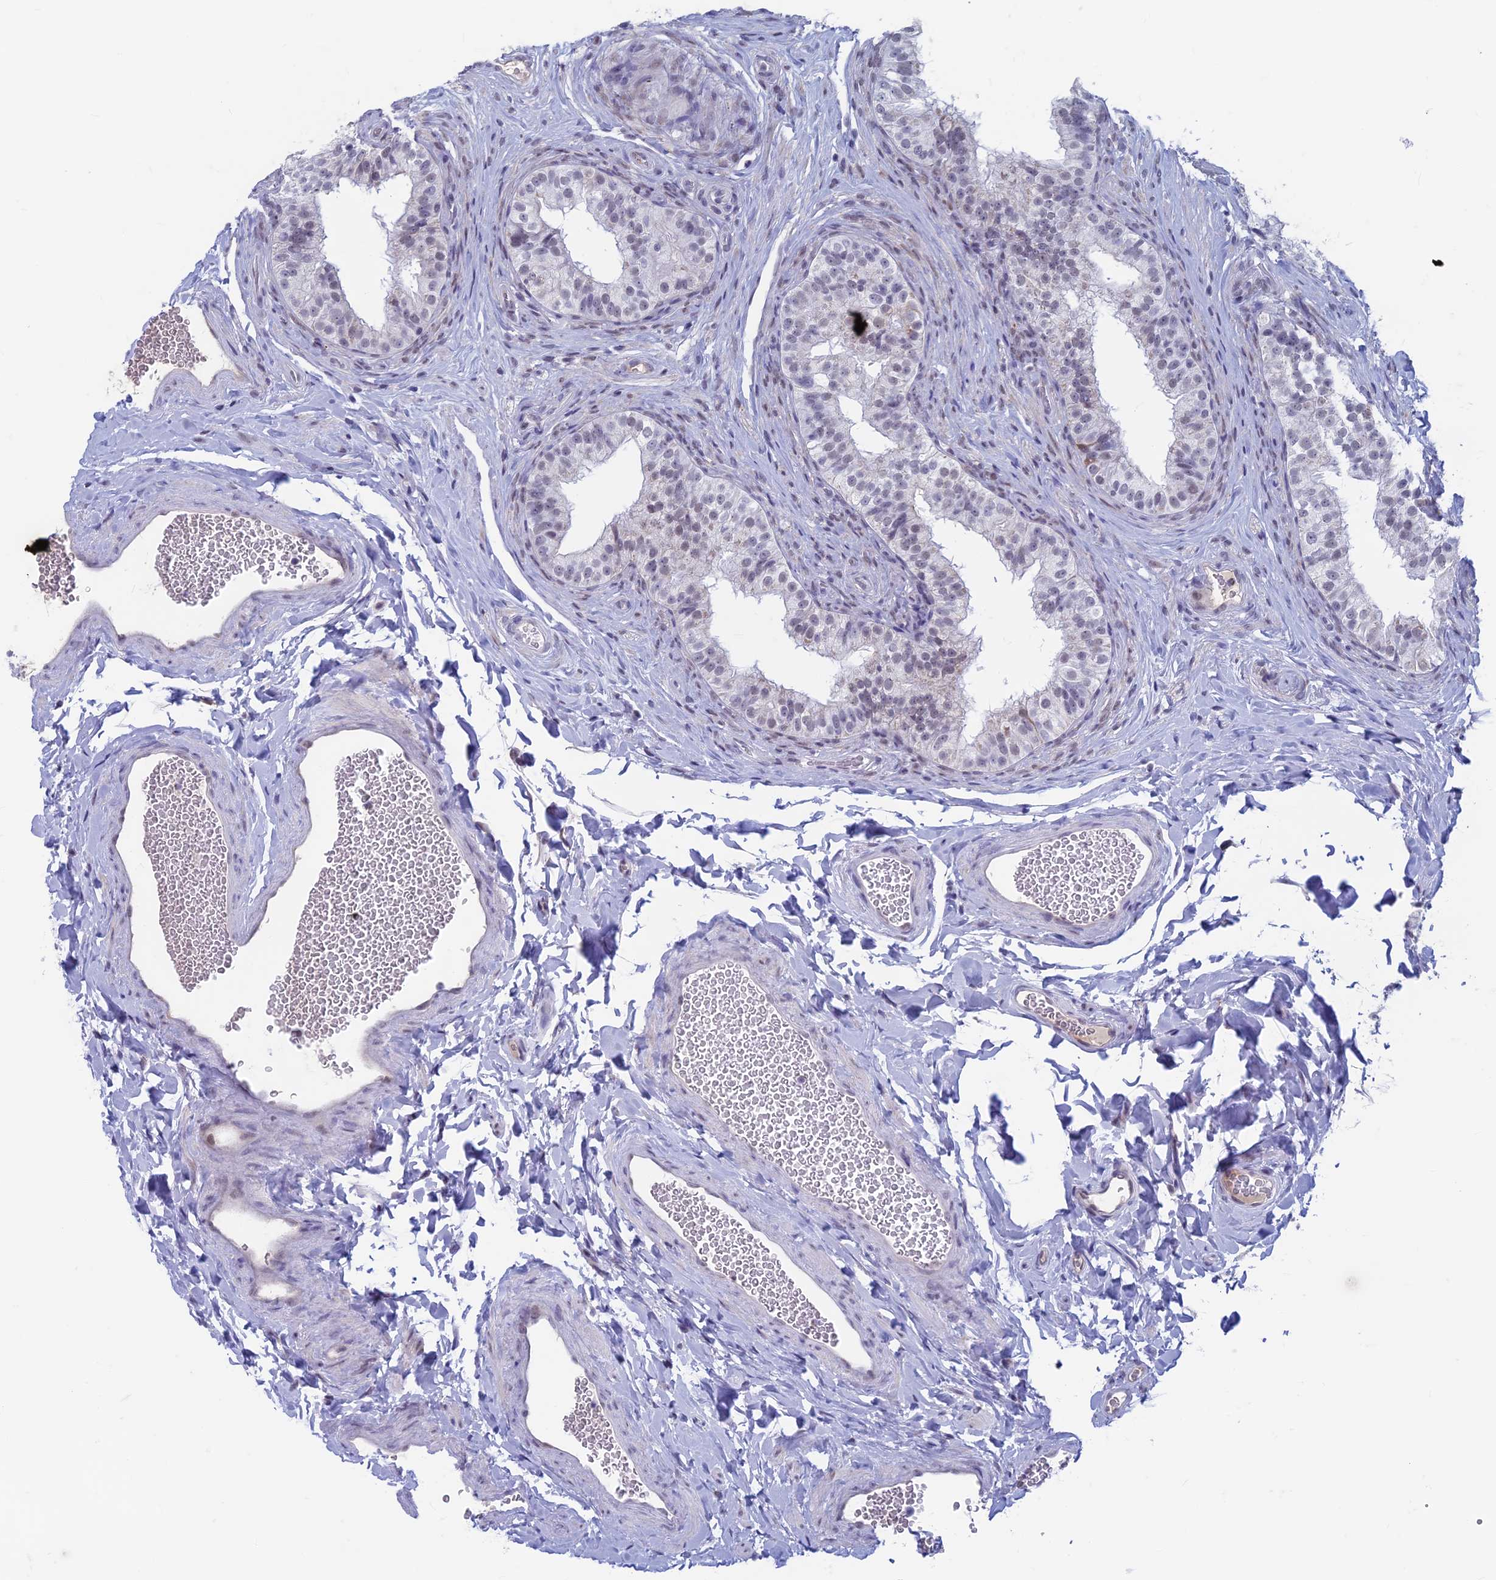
{"staining": {"intensity": "weak", "quantity": "25%-75%", "location": "nuclear"}, "tissue": "epididymis", "cell_type": "Glandular cells", "image_type": "normal", "snomed": [{"axis": "morphology", "description": "Normal tissue, NOS"}, {"axis": "topography", "description": "Epididymis"}], "caption": "This histopathology image exhibits benign epididymis stained with immunohistochemistry to label a protein in brown. The nuclear of glandular cells show weak positivity for the protein. Nuclei are counter-stained blue.", "gene": "ASH2L", "patient": {"sex": "male", "age": 49}}